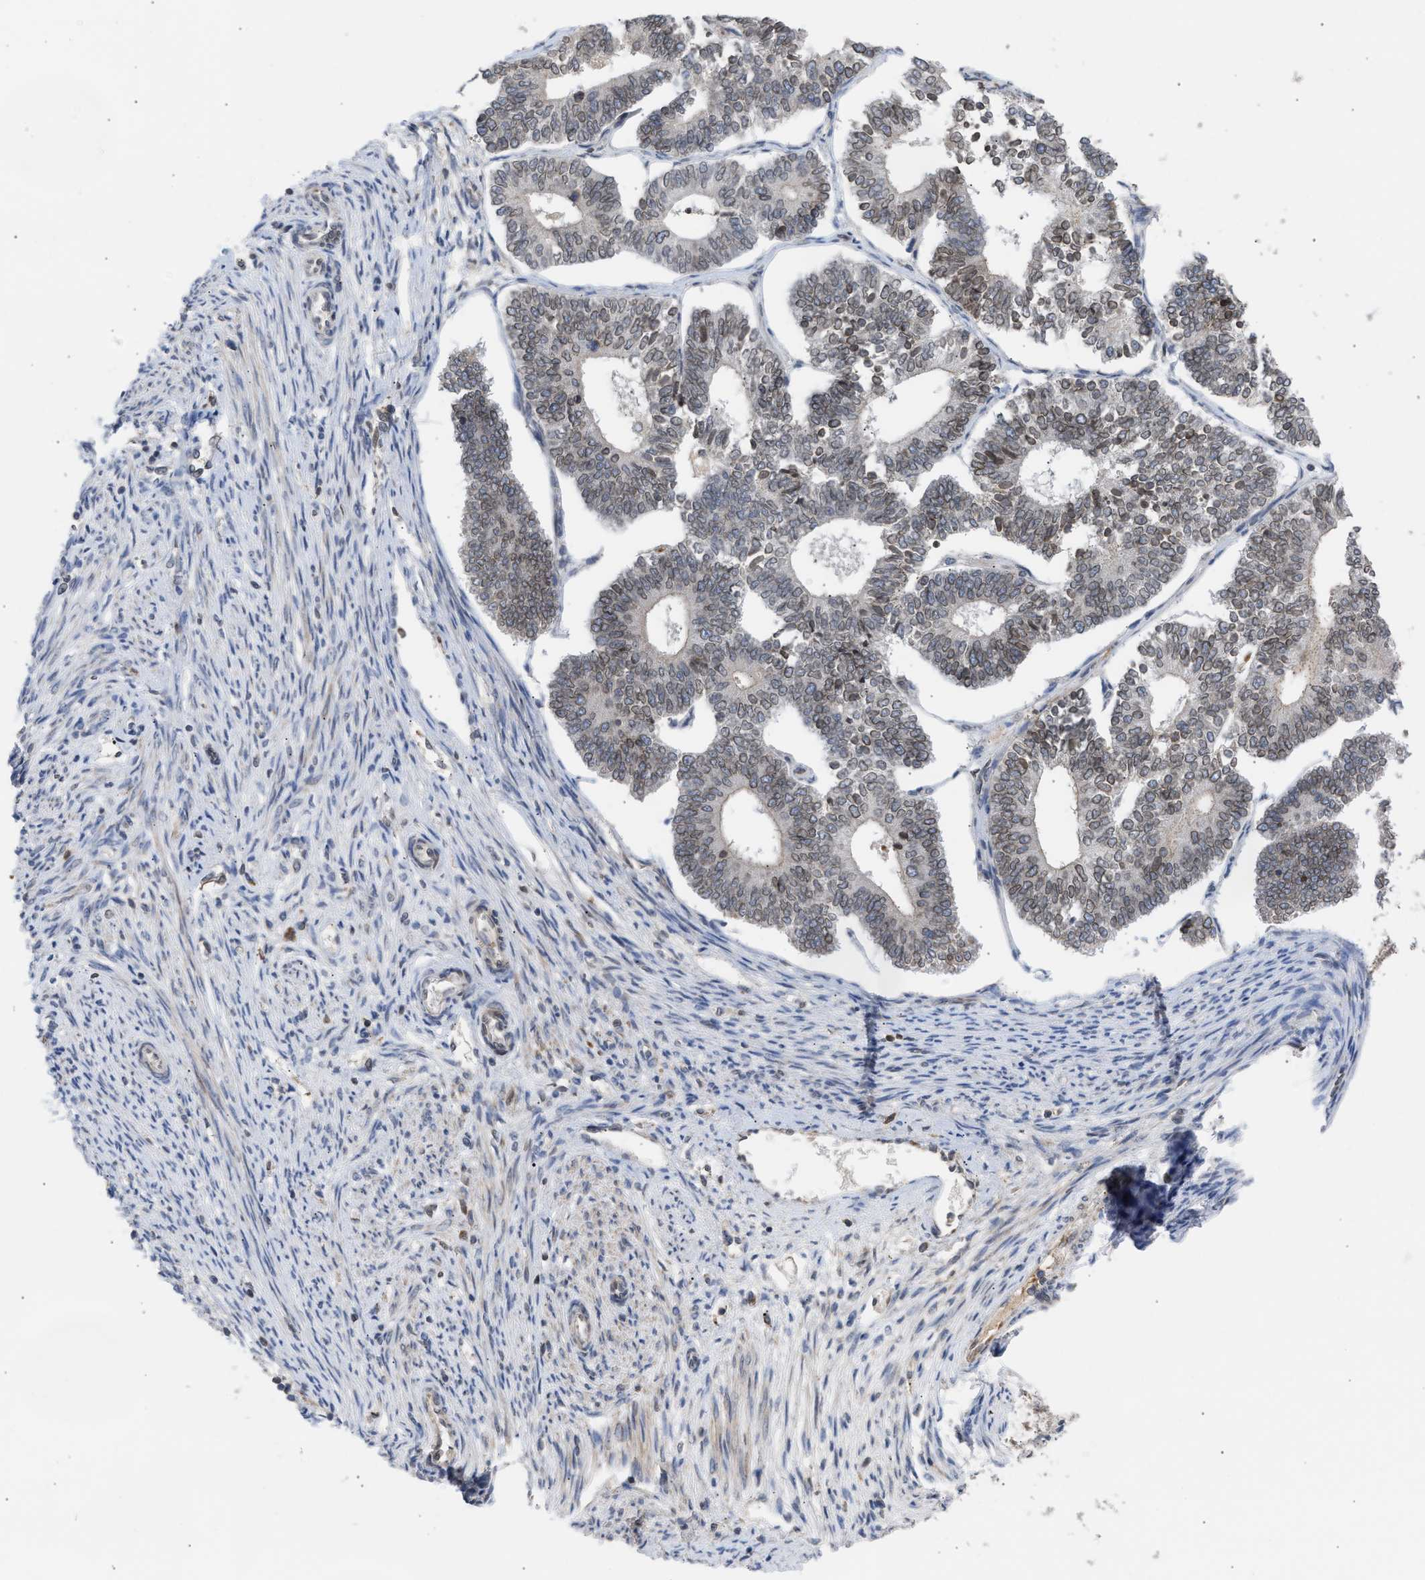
{"staining": {"intensity": "weak", "quantity": "<25%", "location": "cytoplasmic/membranous,nuclear"}, "tissue": "endometrial cancer", "cell_type": "Tumor cells", "image_type": "cancer", "snomed": [{"axis": "morphology", "description": "Adenocarcinoma, NOS"}, {"axis": "topography", "description": "Endometrium"}], "caption": "Protein analysis of endometrial cancer (adenocarcinoma) exhibits no significant staining in tumor cells. Brightfield microscopy of IHC stained with DAB (brown) and hematoxylin (blue), captured at high magnification.", "gene": "NUP62", "patient": {"sex": "female", "age": 70}}